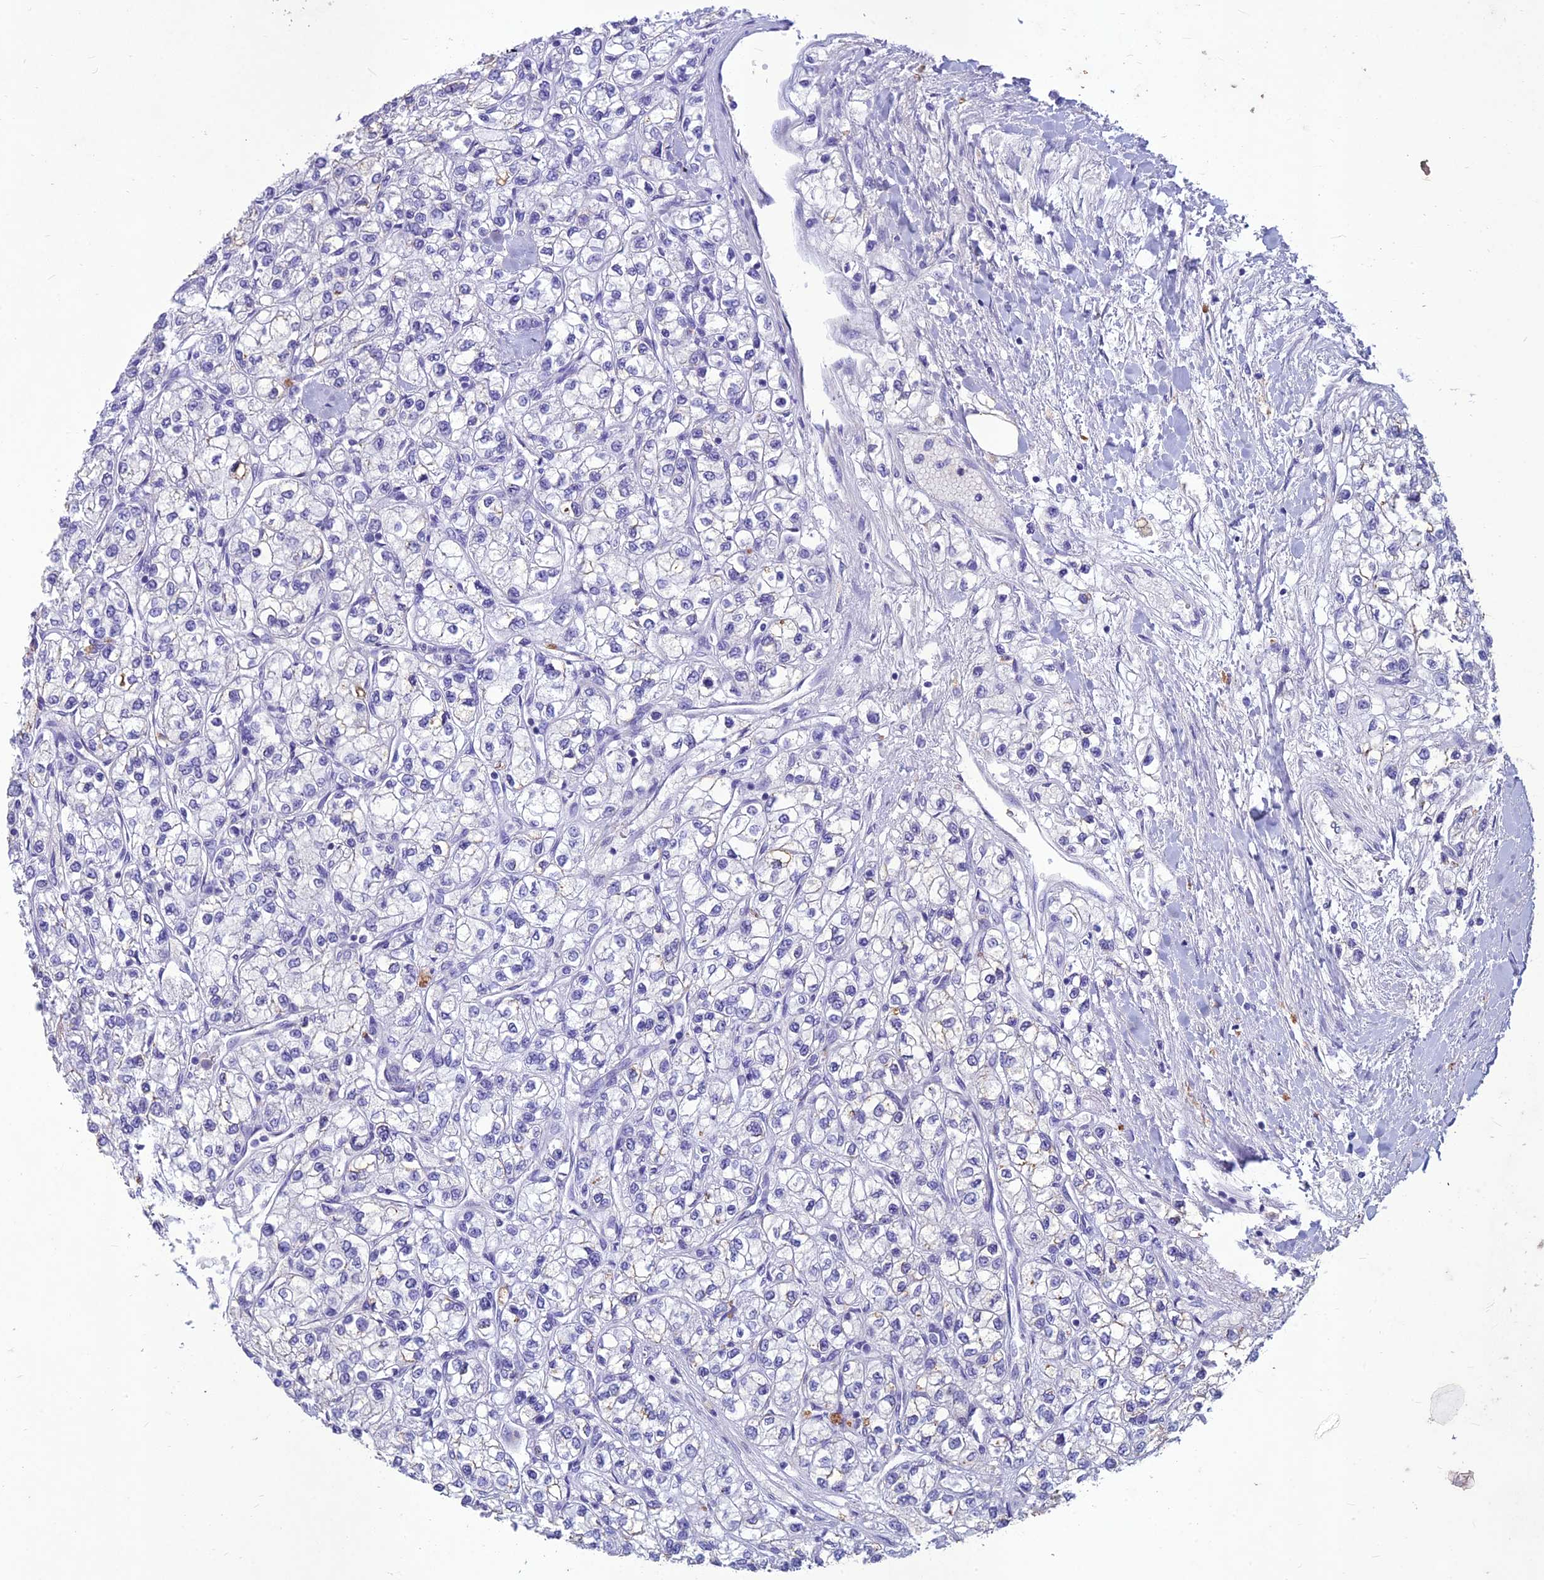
{"staining": {"intensity": "negative", "quantity": "none", "location": "none"}, "tissue": "renal cancer", "cell_type": "Tumor cells", "image_type": "cancer", "snomed": [{"axis": "morphology", "description": "Adenocarcinoma, NOS"}, {"axis": "topography", "description": "Kidney"}], "caption": "Immunohistochemical staining of renal cancer (adenocarcinoma) demonstrates no significant staining in tumor cells.", "gene": "IFT172", "patient": {"sex": "male", "age": 80}}